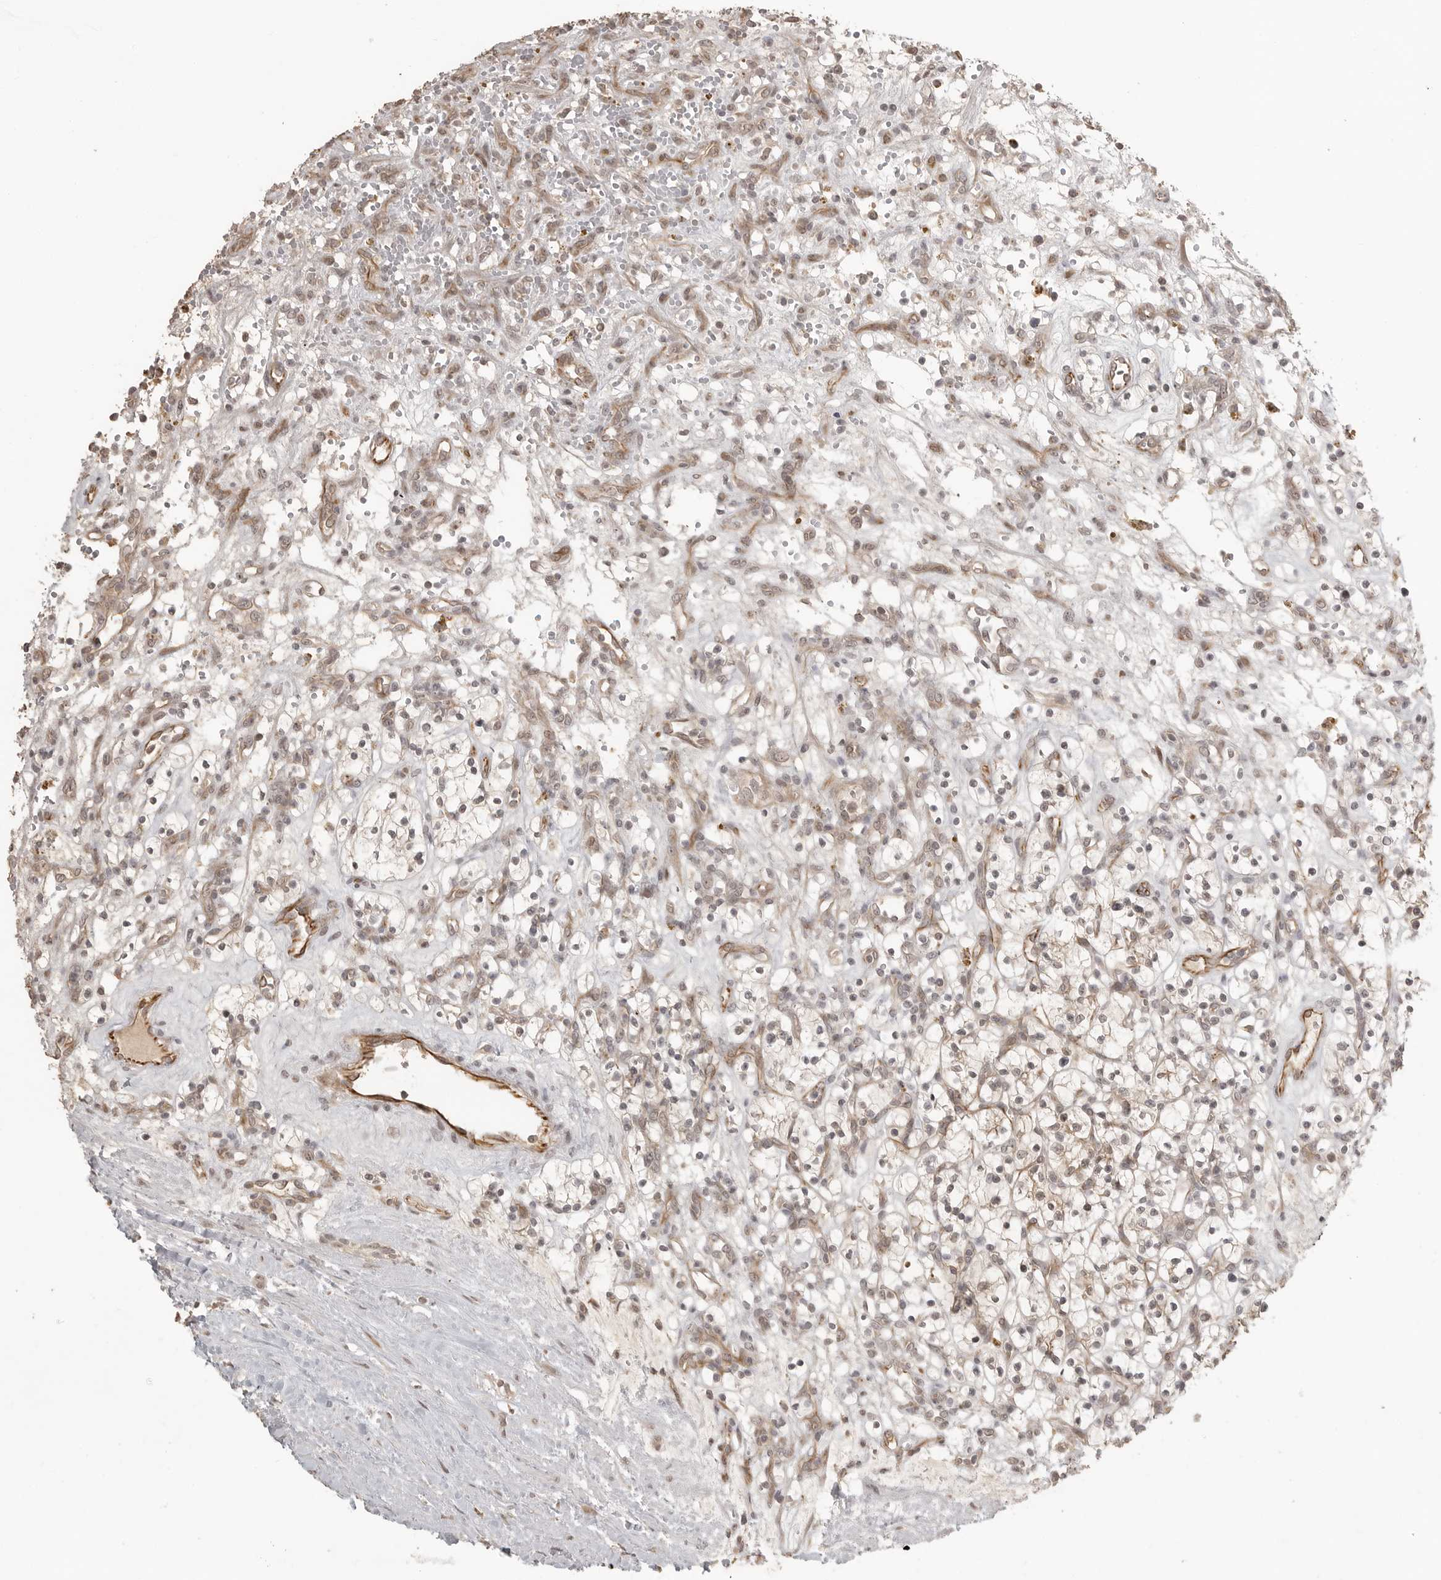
{"staining": {"intensity": "weak", "quantity": "<25%", "location": "cytoplasmic/membranous,nuclear"}, "tissue": "renal cancer", "cell_type": "Tumor cells", "image_type": "cancer", "snomed": [{"axis": "morphology", "description": "Adenocarcinoma, NOS"}, {"axis": "topography", "description": "Kidney"}], "caption": "Human renal cancer (adenocarcinoma) stained for a protein using immunohistochemistry exhibits no positivity in tumor cells.", "gene": "SMG8", "patient": {"sex": "female", "age": 57}}